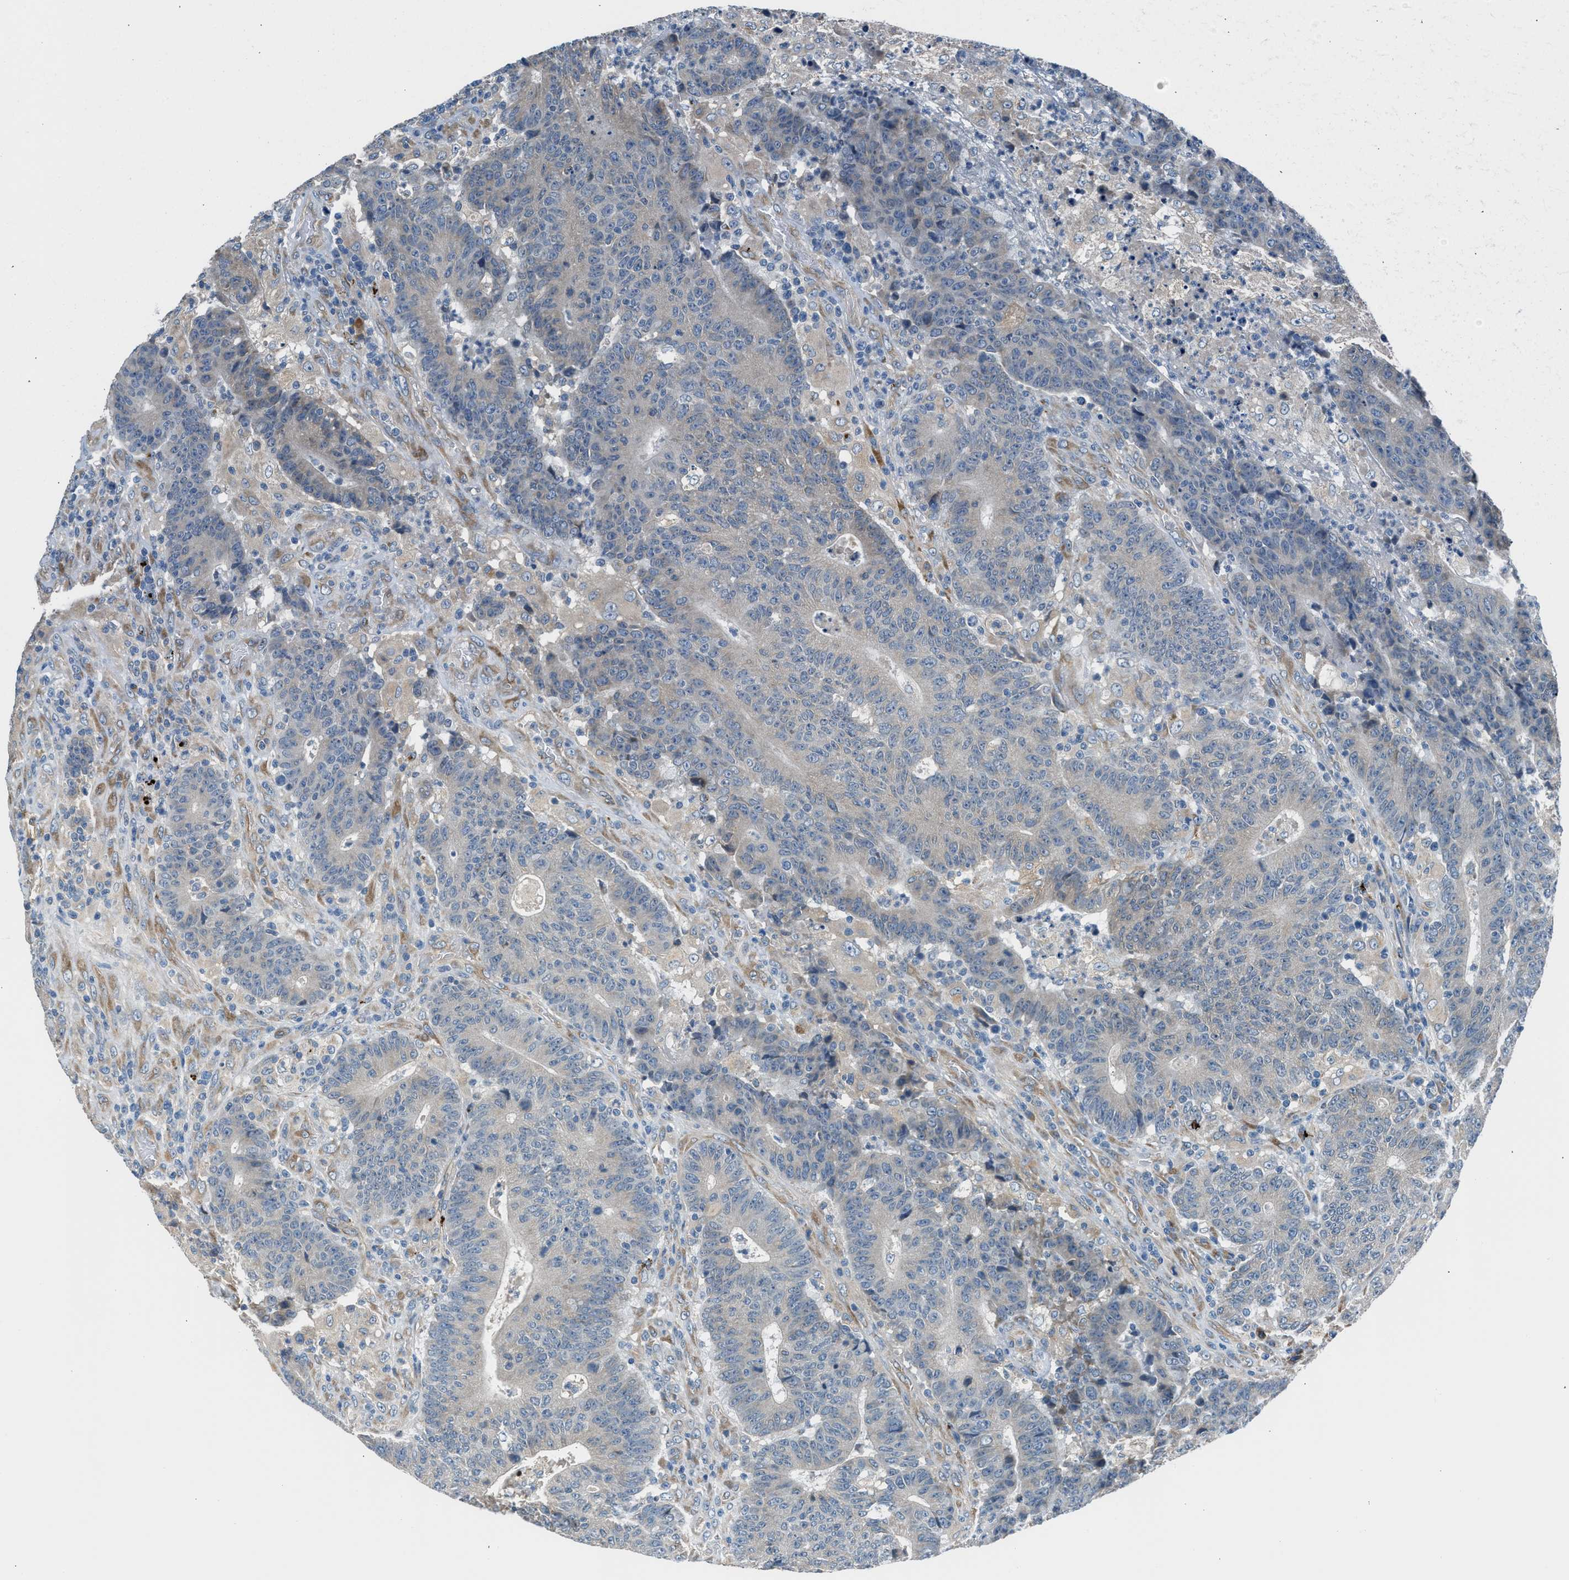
{"staining": {"intensity": "negative", "quantity": "none", "location": "none"}, "tissue": "colorectal cancer", "cell_type": "Tumor cells", "image_type": "cancer", "snomed": [{"axis": "morphology", "description": "Normal tissue, NOS"}, {"axis": "morphology", "description": "Adenocarcinoma, NOS"}, {"axis": "topography", "description": "Colon"}], "caption": "Adenocarcinoma (colorectal) stained for a protein using IHC shows no staining tumor cells.", "gene": "LMBR1", "patient": {"sex": "female", "age": 75}}